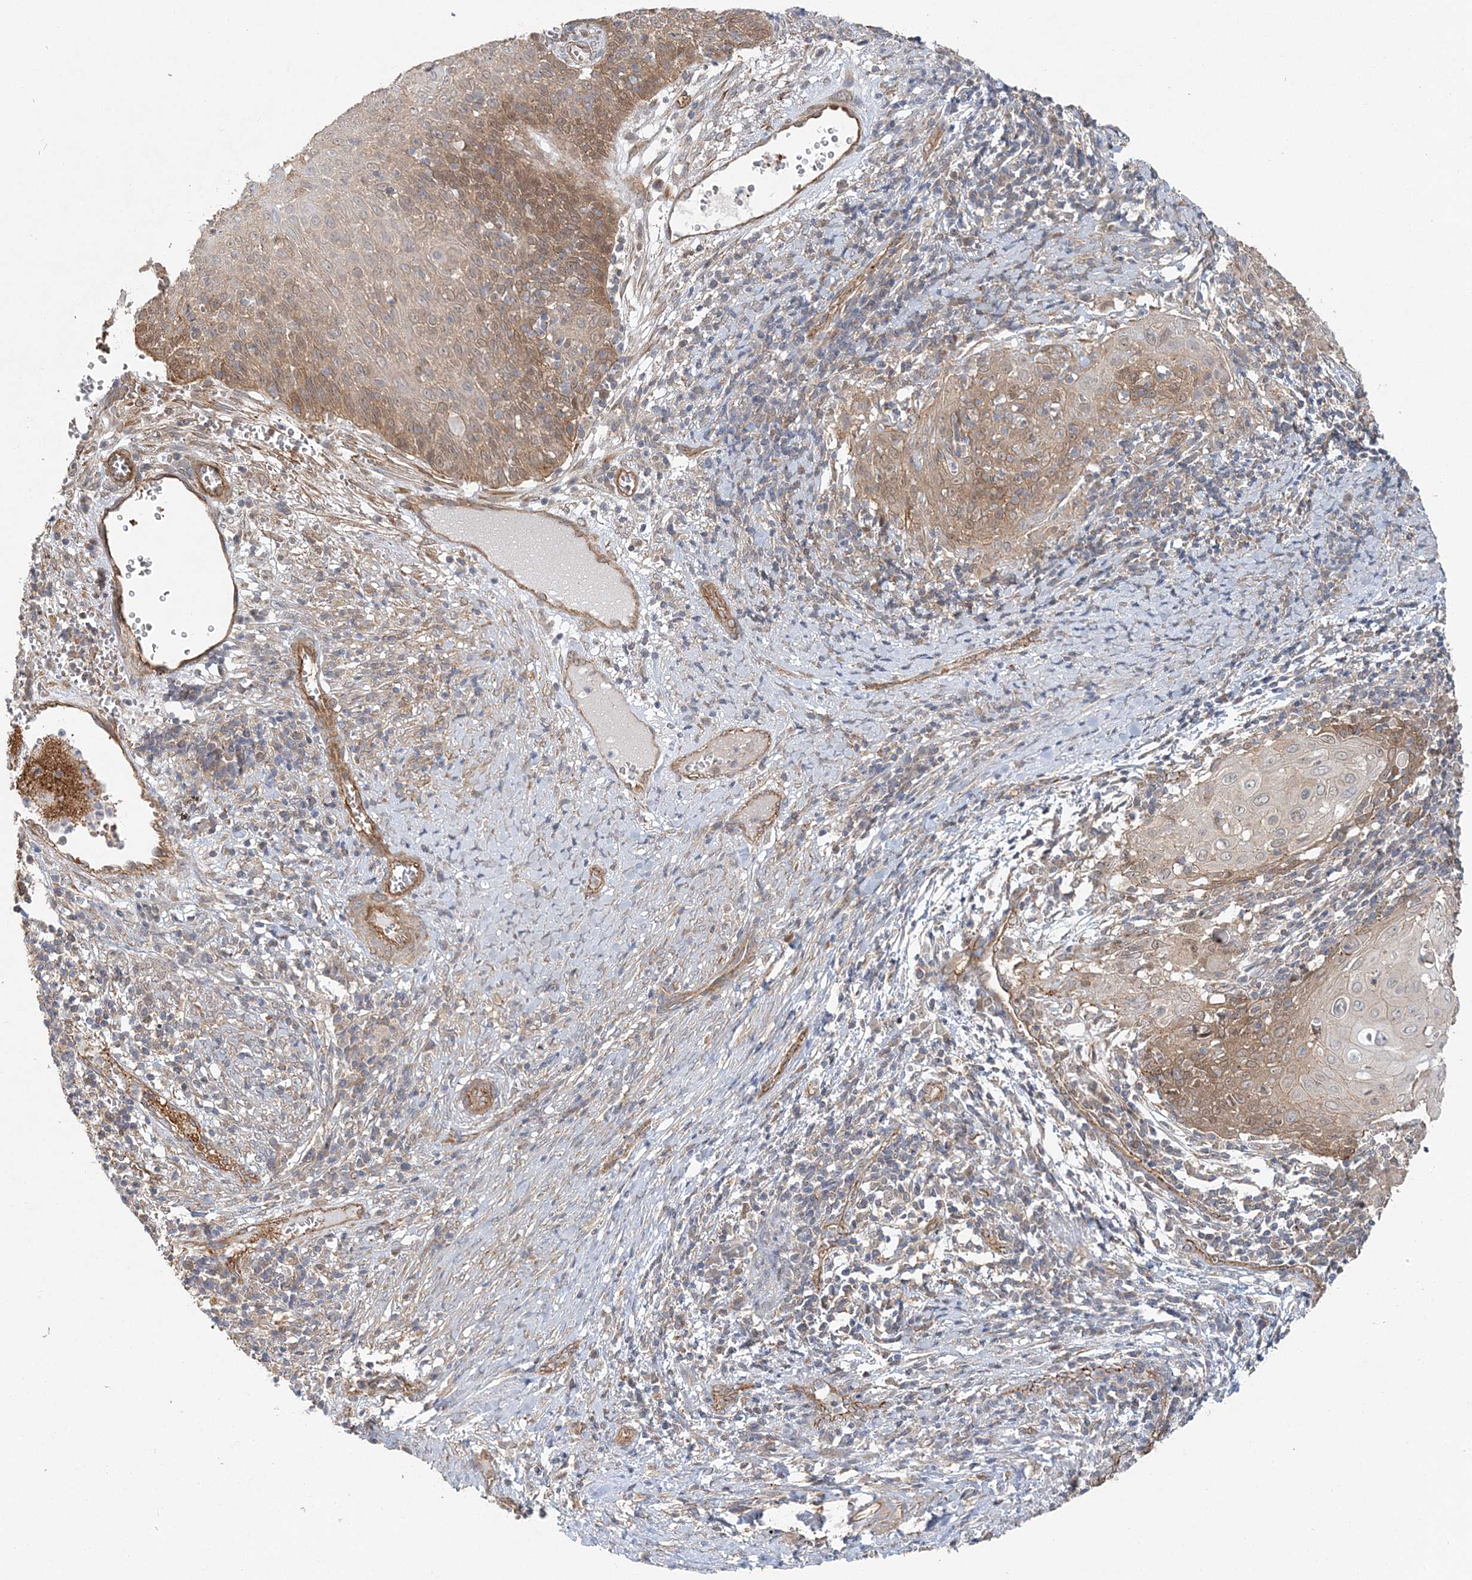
{"staining": {"intensity": "moderate", "quantity": "25%-75%", "location": "cytoplasmic/membranous"}, "tissue": "cervical cancer", "cell_type": "Tumor cells", "image_type": "cancer", "snomed": [{"axis": "morphology", "description": "Squamous cell carcinoma, NOS"}, {"axis": "topography", "description": "Cervix"}], "caption": "Moderate cytoplasmic/membranous protein expression is appreciated in about 25%-75% of tumor cells in cervical squamous cell carcinoma.", "gene": "MAT2B", "patient": {"sex": "female", "age": 39}}